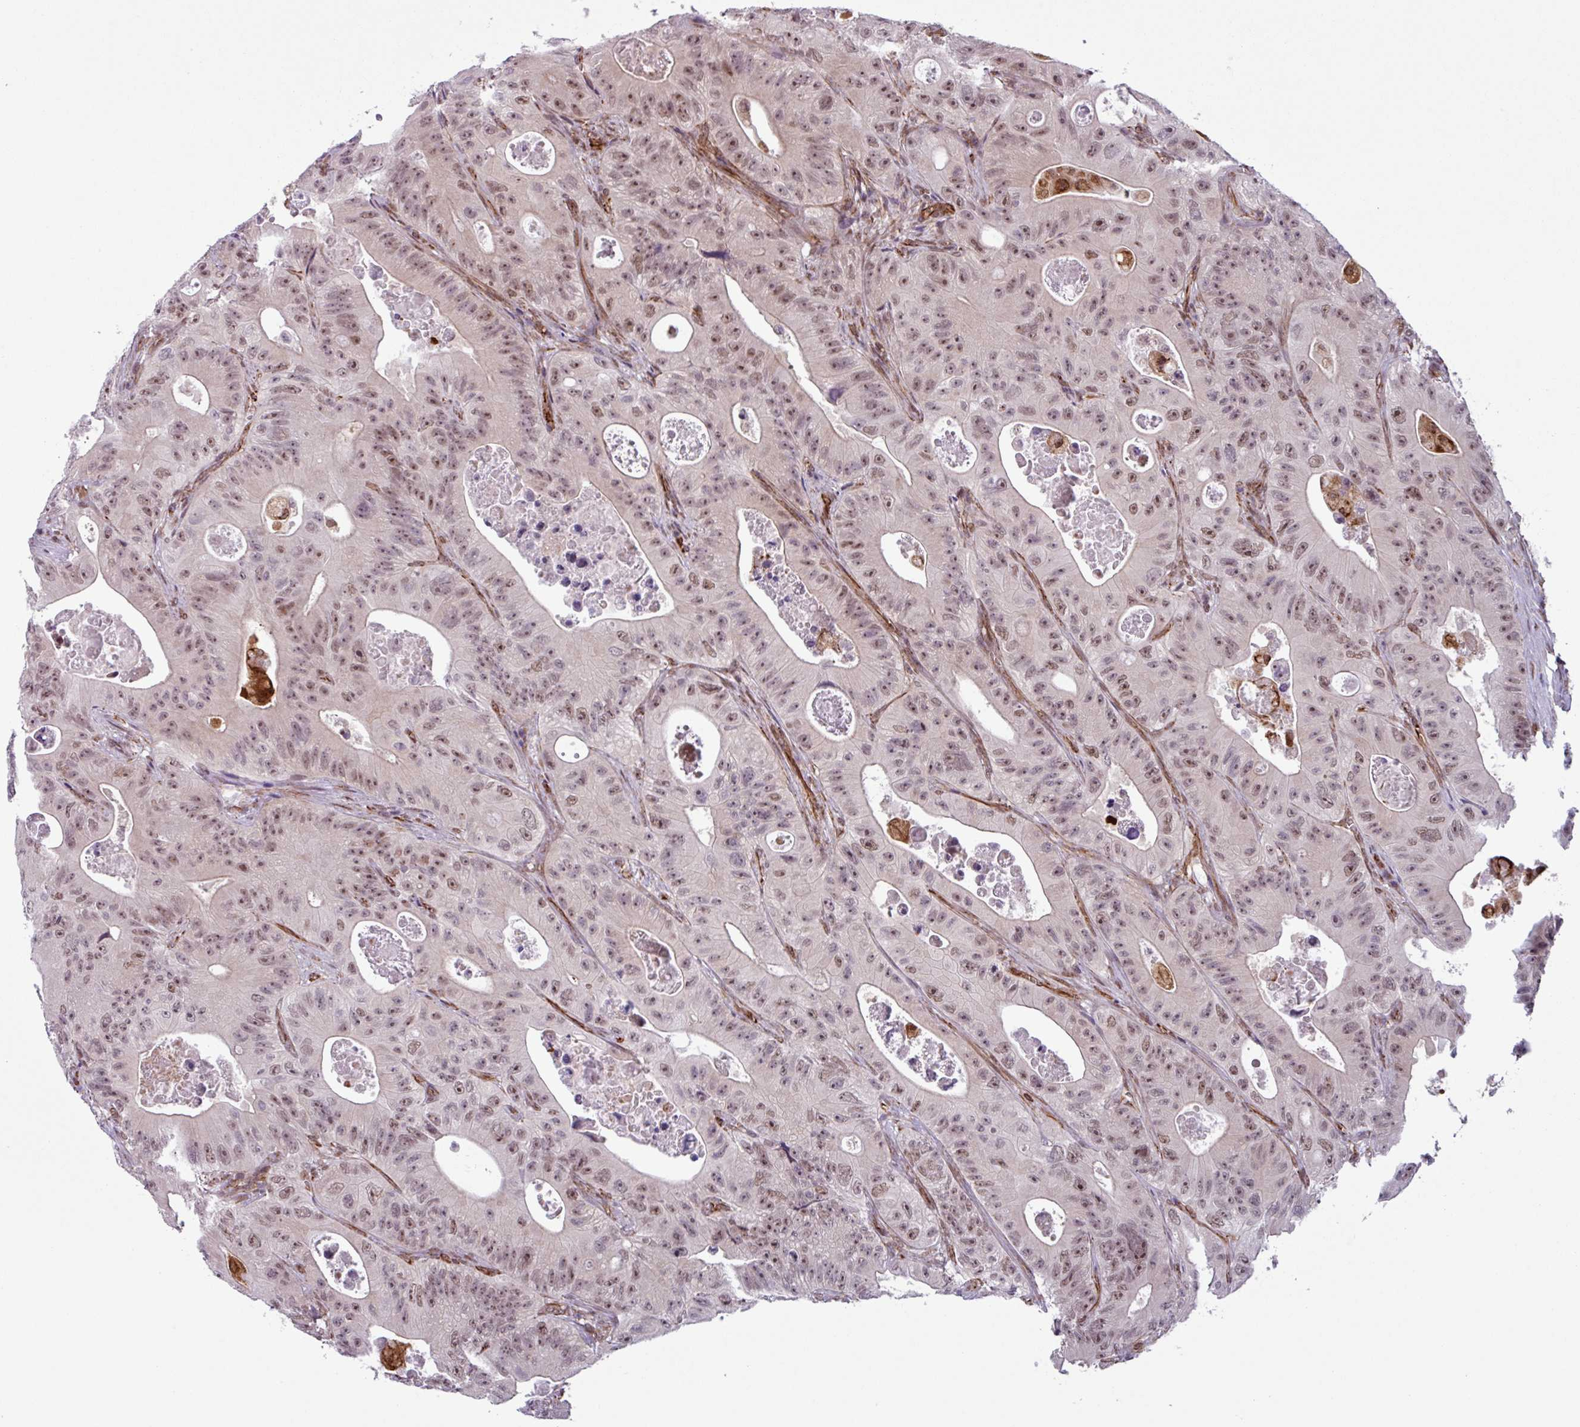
{"staining": {"intensity": "moderate", "quantity": ">75%", "location": "nuclear"}, "tissue": "colorectal cancer", "cell_type": "Tumor cells", "image_type": "cancer", "snomed": [{"axis": "morphology", "description": "Adenocarcinoma, NOS"}, {"axis": "topography", "description": "Colon"}], "caption": "A brown stain shows moderate nuclear expression of a protein in colorectal cancer tumor cells.", "gene": "CHD3", "patient": {"sex": "female", "age": 46}}